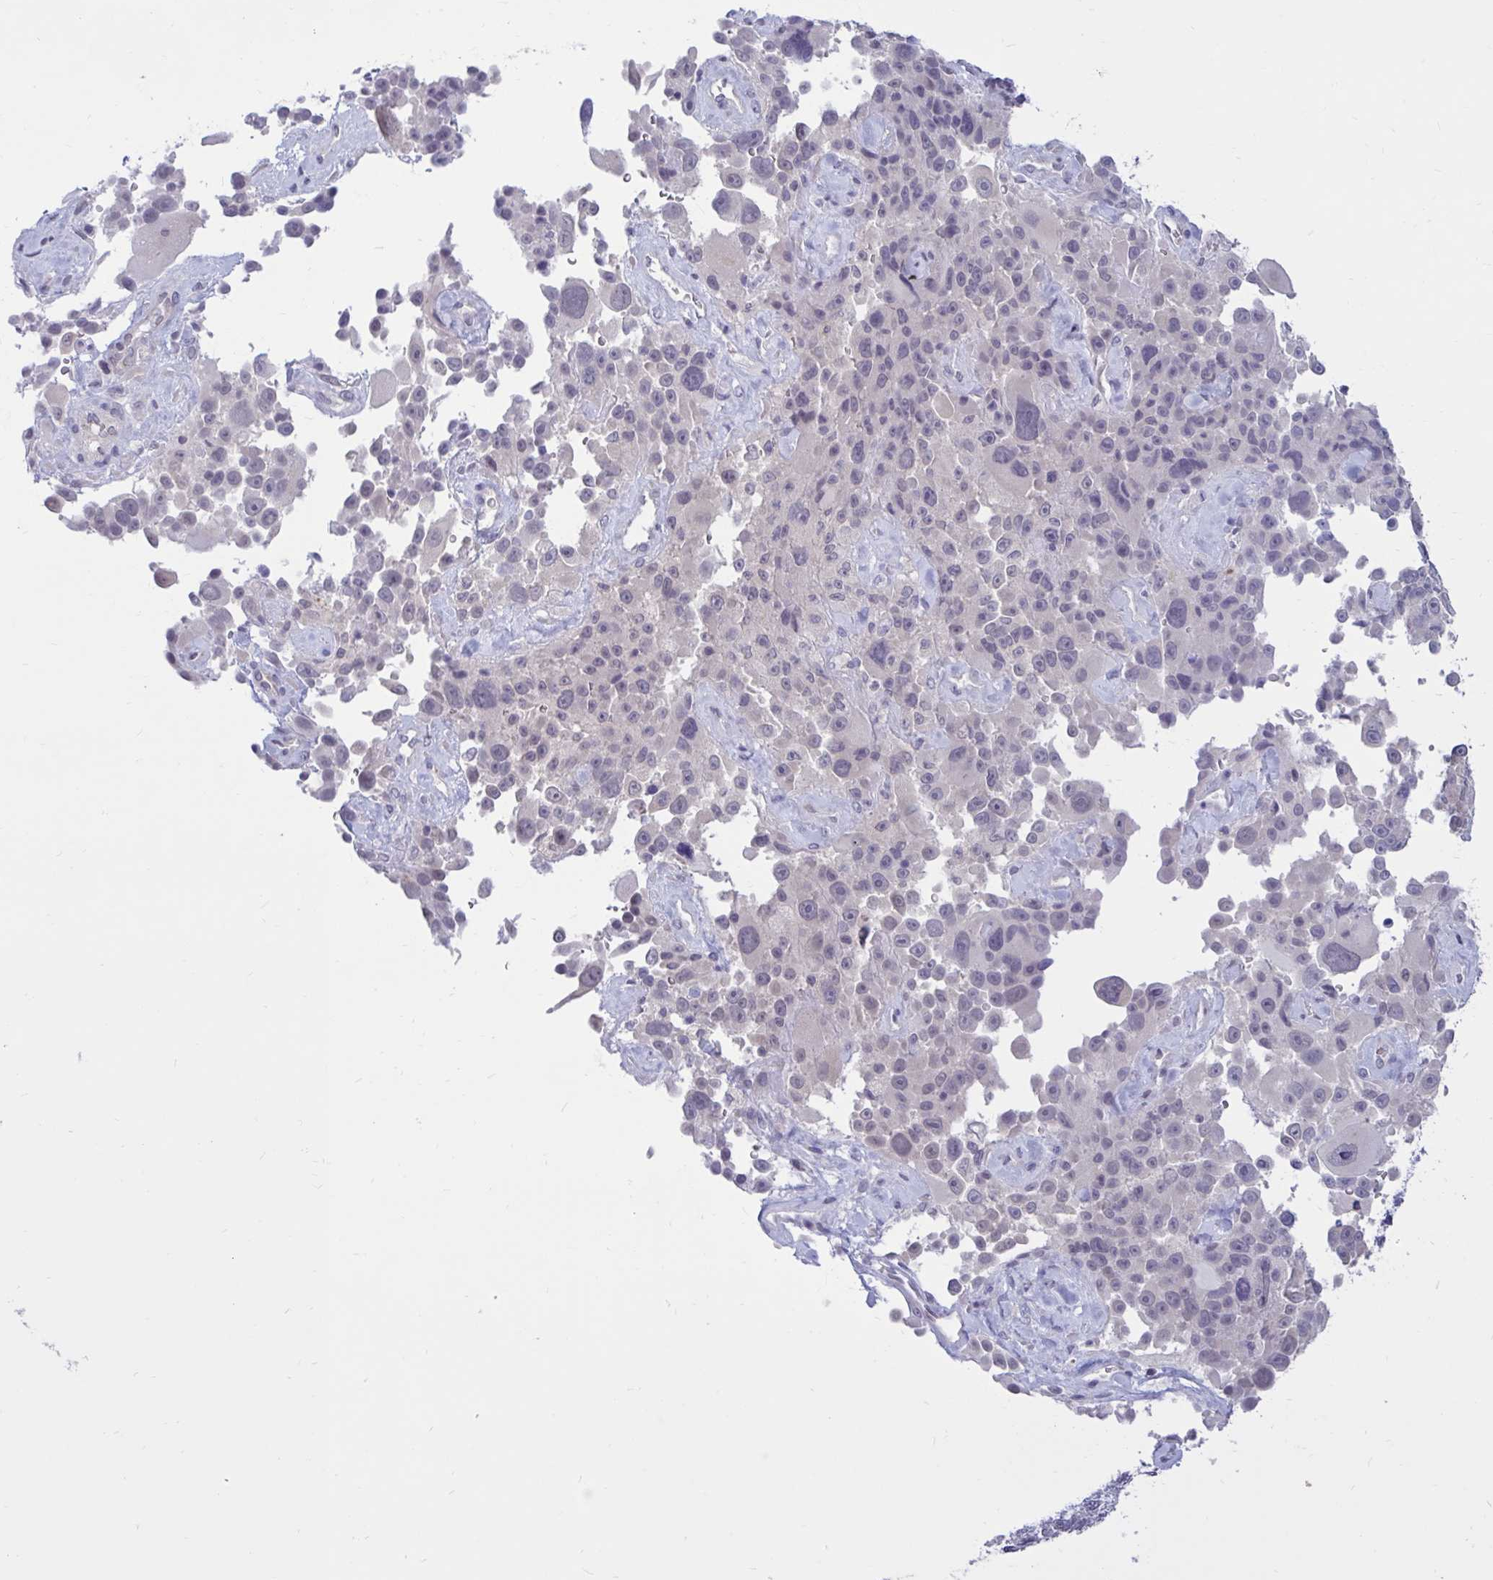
{"staining": {"intensity": "negative", "quantity": "none", "location": "none"}, "tissue": "melanoma", "cell_type": "Tumor cells", "image_type": "cancer", "snomed": [{"axis": "morphology", "description": "Malignant melanoma, Metastatic site"}, {"axis": "topography", "description": "Lymph node"}], "caption": "IHC photomicrograph of neoplastic tissue: human malignant melanoma (metastatic site) stained with DAB (3,3'-diaminobenzidine) demonstrates no significant protein expression in tumor cells.", "gene": "ARPP19", "patient": {"sex": "male", "age": 62}}